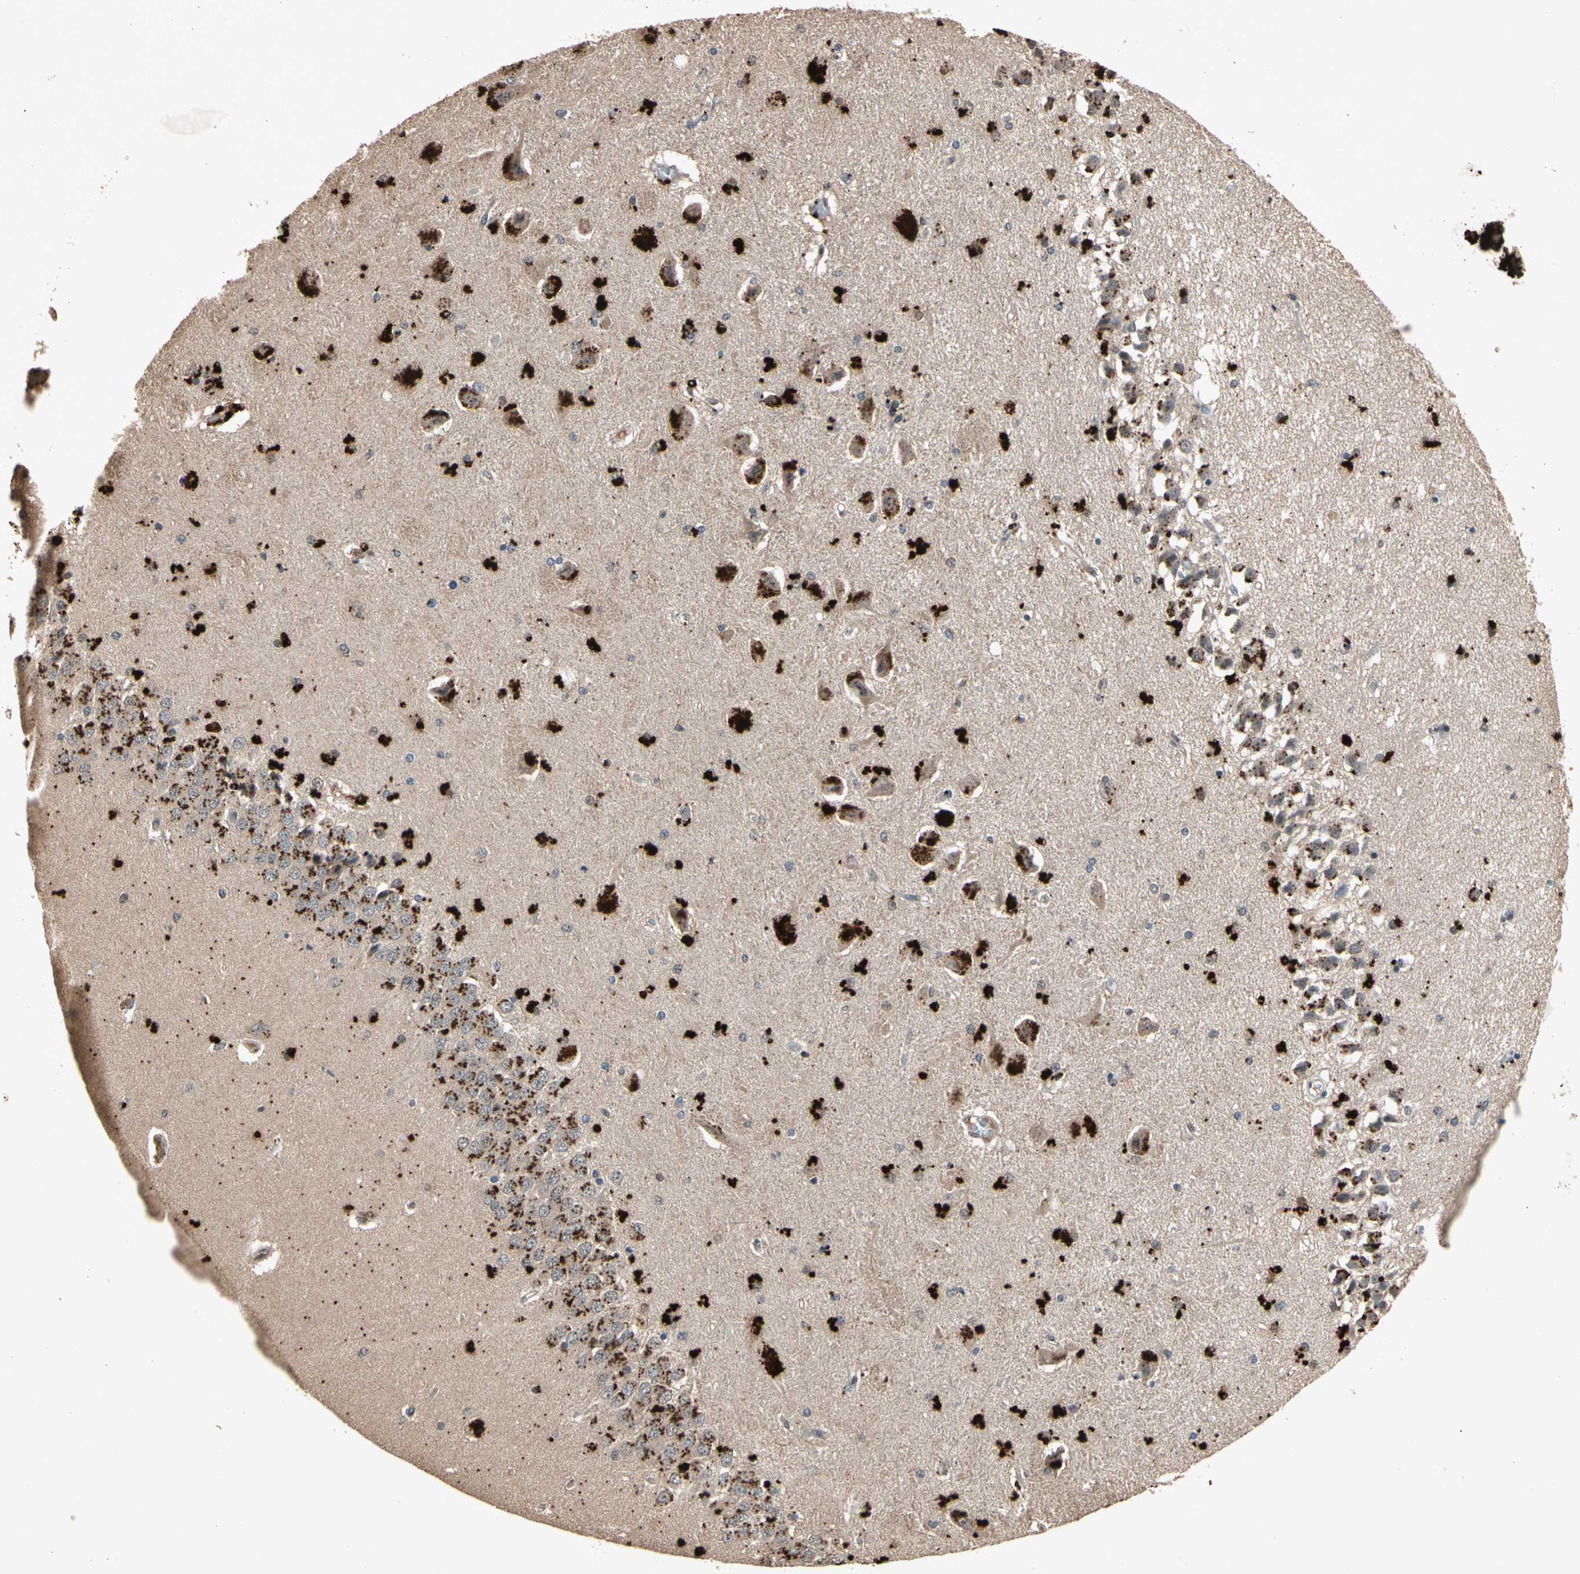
{"staining": {"intensity": "weak", "quantity": "<25%", "location": "cytoplasmic/membranous"}, "tissue": "hippocampus", "cell_type": "Glial cells", "image_type": "normal", "snomed": [{"axis": "morphology", "description": "Normal tissue, NOS"}, {"axis": "topography", "description": "Hippocampus"}], "caption": "Immunohistochemistry (IHC) of benign human hippocampus reveals no expression in glial cells.", "gene": "PML", "patient": {"sex": "female", "age": 54}}